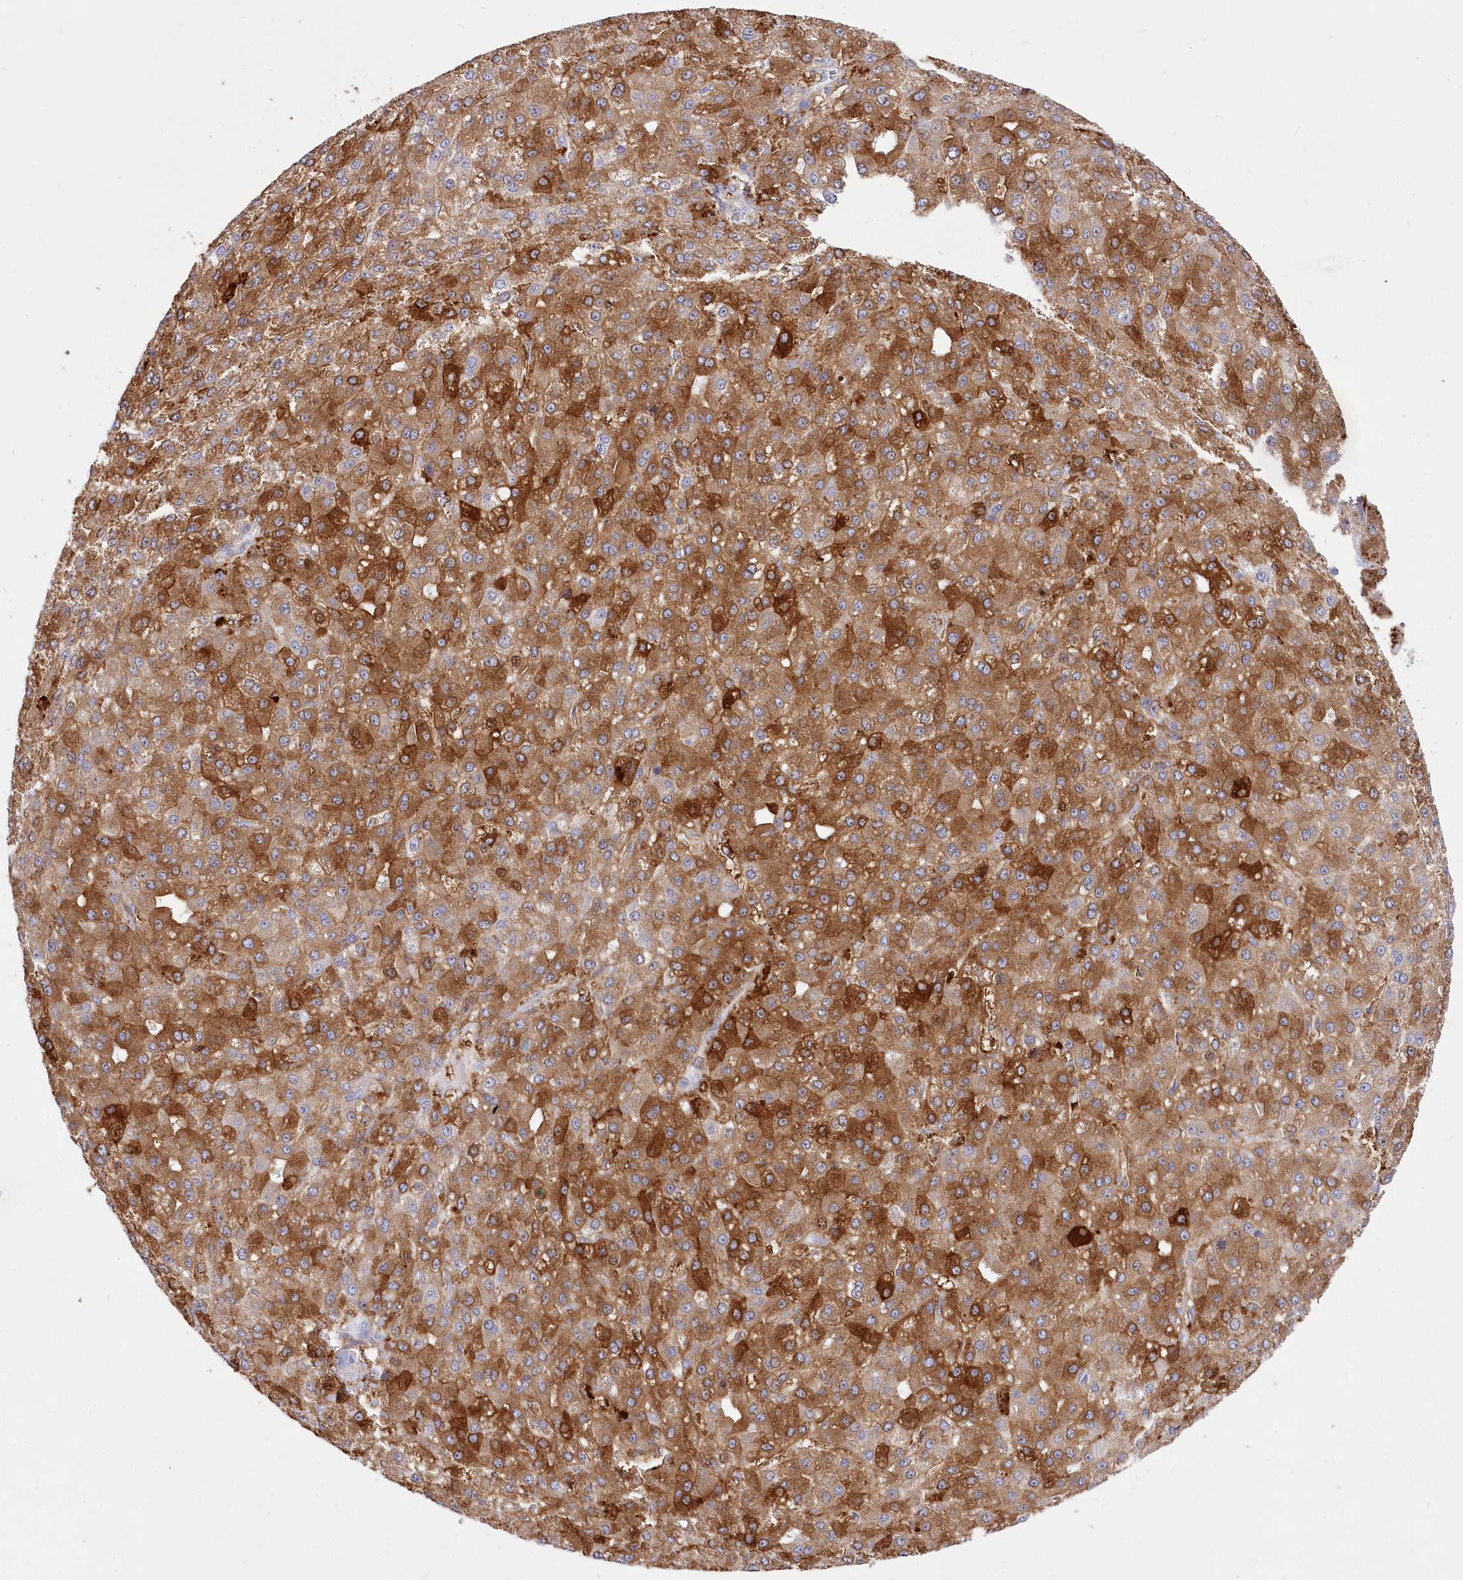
{"staining": {"intensity": "strong", "quantity": ">75%", "location": "cytoplasmic/membranous"}, "tissue": "liver cancer", "cell_type": "Tumor cells", "image_type": "cancer", "snomed": [{"axis": "morphology", "description": "Carcinoma, Hepatocellular, NOS"}, {"axis": "topography", "description": "Liver"}], "caption": "Liver hepatocellular carcinoma was stained to show a protein in brown. There is high levels of strong cytoplasmic/membranous staining in approximately >75% of tumor cells. Using DAB (brown) and hematoxylin (blue) stains, captured at high magnification using brightfield microscopy.", "gene": "DNAJC19", "patient": {"sex": "male", "age": 67}}